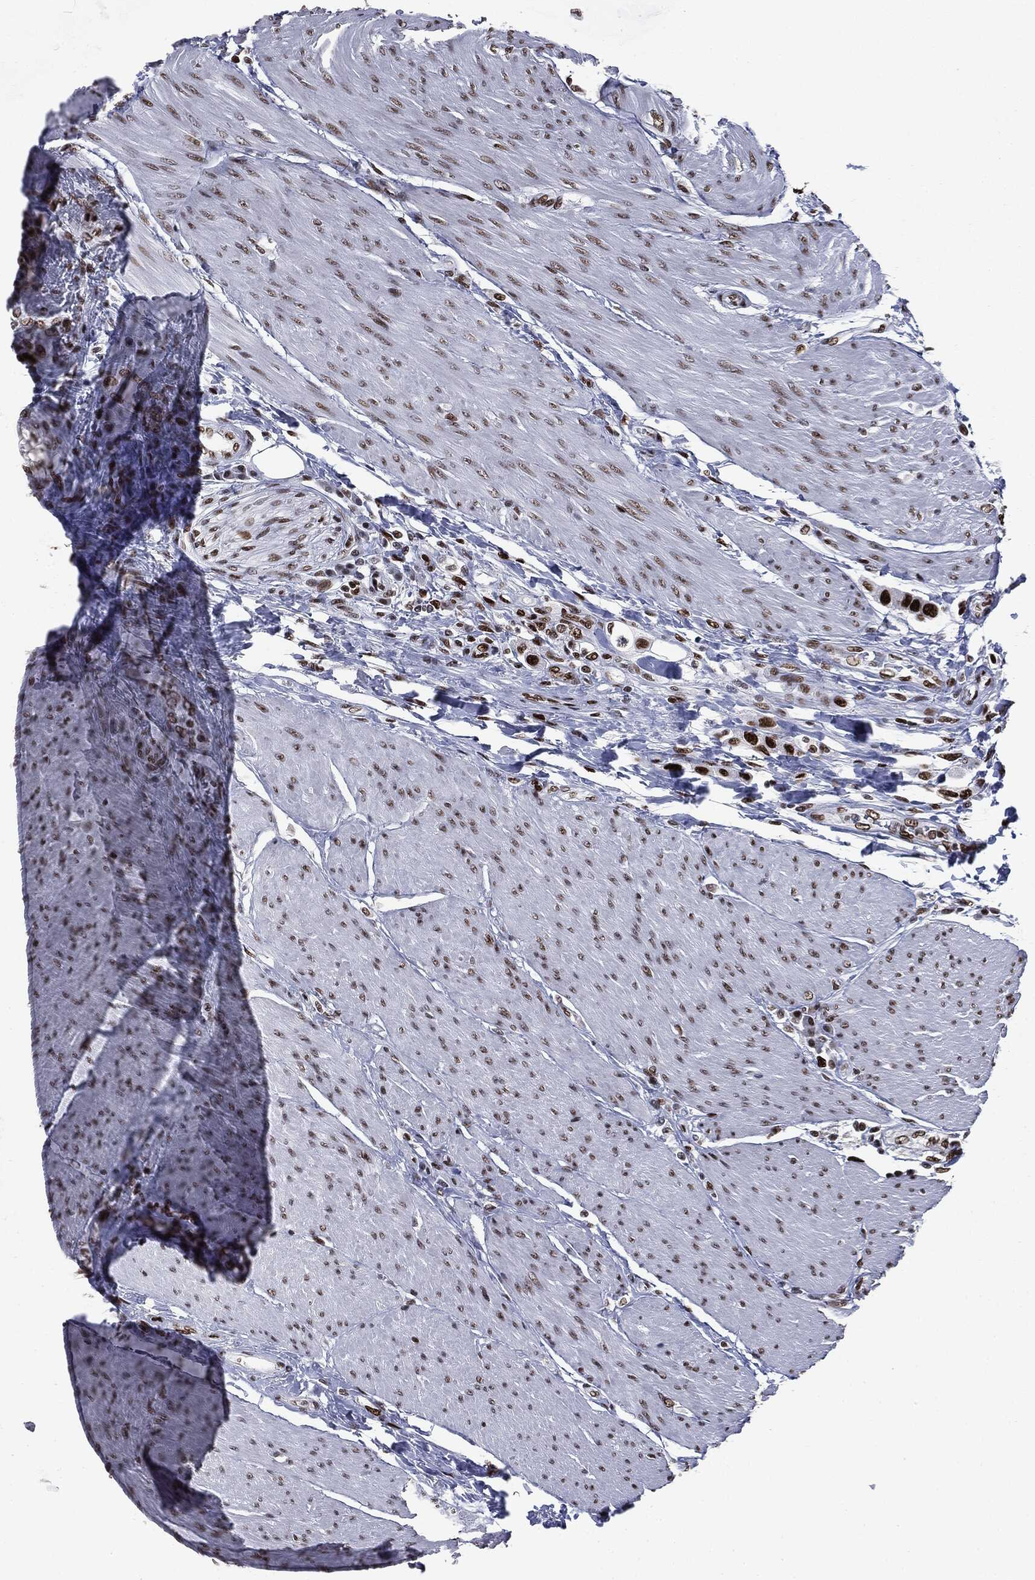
{"staining": {"intensity": "strong", "quantity": ">75%", "location": "nuclear"}, "tissue": "urothelial cancer", "cell_type": "Tumor cells", "image_type": "cancer", "snomed": [{"axis": "morphology", "description": "Urothelial carcinoma, High grade"}, {"axis": "topography", "description": "Urinary bladder"}], "caption": "Immunohistochemical staining of urothelial cancer reveals high levels of strong nuclear protein staining in approximately >75% of tumor cells.", "gene": "MSH2", "patient": {"sex": "male", "age": 50}}